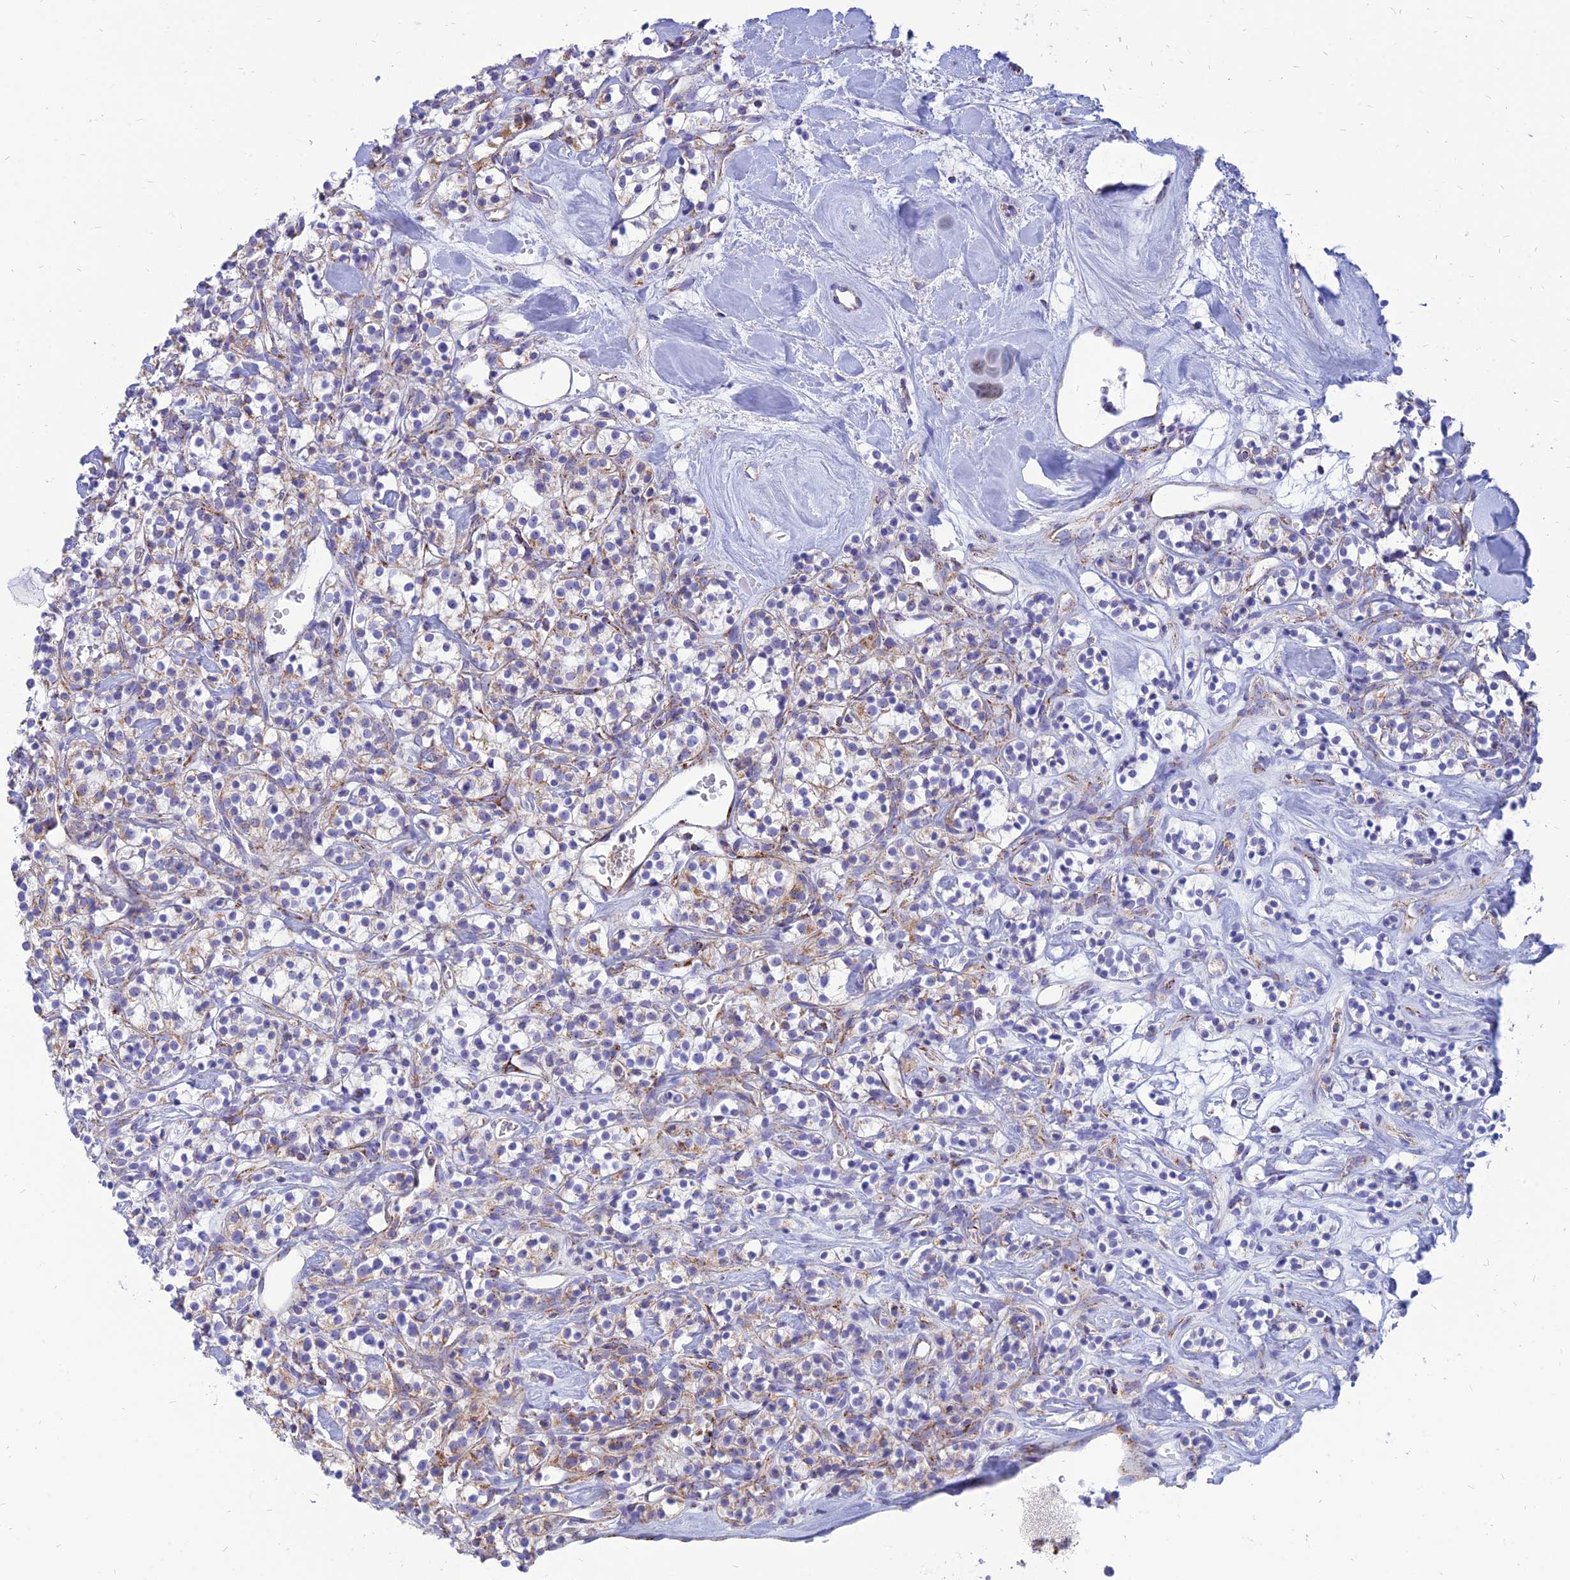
{"staining": {"intensity": "weak", "quantity": "25%-75%", "location": "cytoplasmic/membranous"}, "tissue": "renal cancer", "cell_type": "Tumor cells", "image_type": "cancer", "snomed": [{"axis": "morphology", "description": "Adenocarcinoma, NOS"}, {"axis": "topography", "description": "Kidney"}], "caption": "Immunohistochemistry (IHC) histopathology image of human renal adenocarcinoma stained for a protein (brown), which demonstrates low levels of weak cytoplasmic/membranous positivity in approximately 25%-75% of tumor cells.", "gene": "PACC1", "patient": {"sex": "male", "age": 77}}